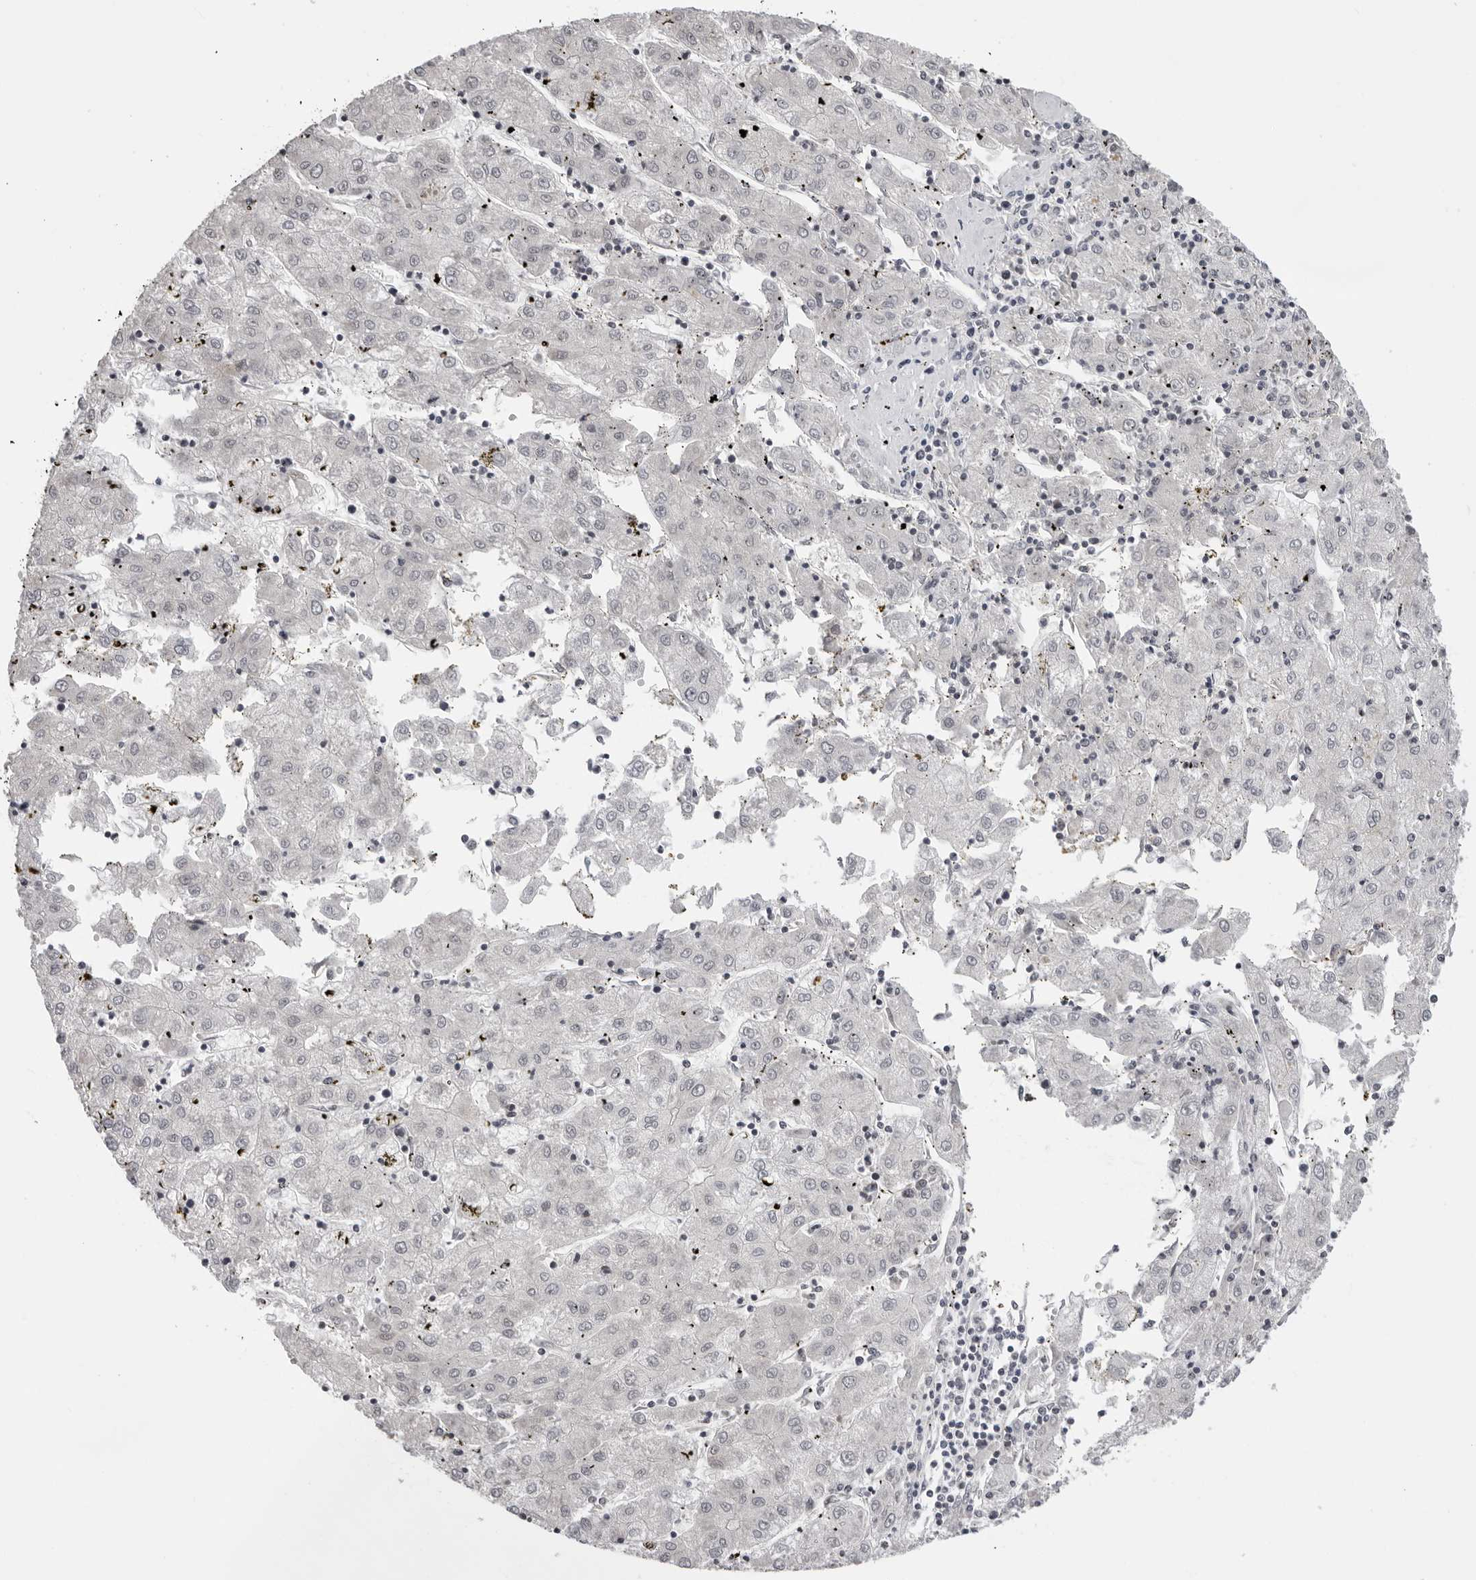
{"staining": {"intensity": "negative", "quantity": "none", "location": "none"}, "tissue": "liver cancer", "cell_type": "Tumor cells", "image_type": "cancer", "snomed": [{"axis": "morphology", "description": "Carcinoma, Hepatocellular, NOS"}, {"axis": "topography", "description": "Liver"}], "caption": "The image exhibits no staining of tumor cells in liver cancer. The staining is performed using DAB brown chromogen with nuclei counter-stained in using hematoxylin.", "gene": "CASP7", "patient": {"sex": "male", "age": 72}}